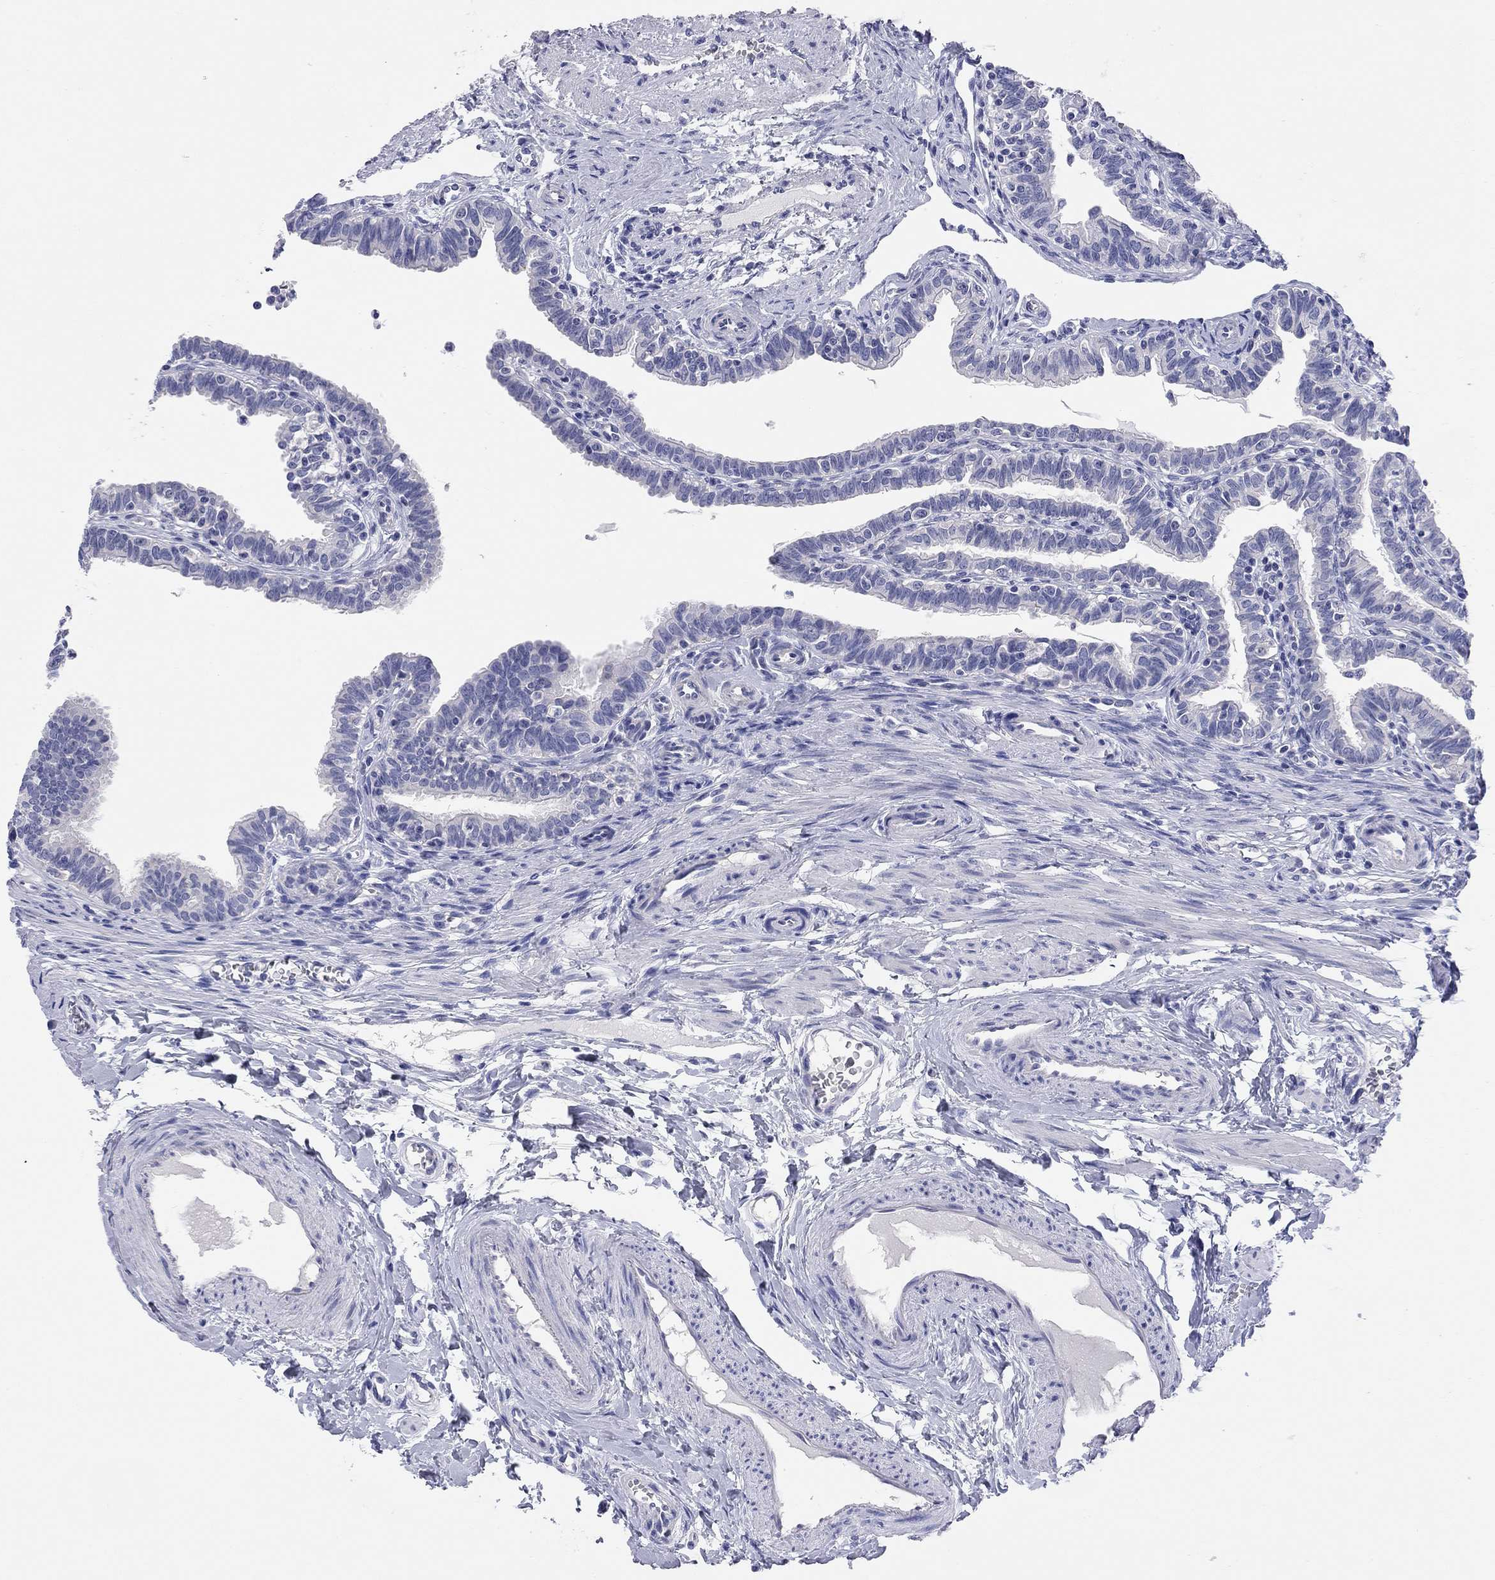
{"staining": {"intensity": "negative", "quantity": "none", "location": "none"}, "tissue": "fallopian tube", "cell_type": "Glandular cells", "image_type": "normal", "snomed": [{"axis": "morphology", "description": "Normal tissue, NOS"}, {"axis": "topography", "description": "Fallopian tube"}], "caption": "Protein analysis of benign fallopian tube reveals no significant expression in glandular cells. (DAB immunohistochemistry (IHC) visualized using brightfield microscopy, high magnification).", "gene": "ENSG00000269035", "patient": {"sex": "female", "age": 36}}